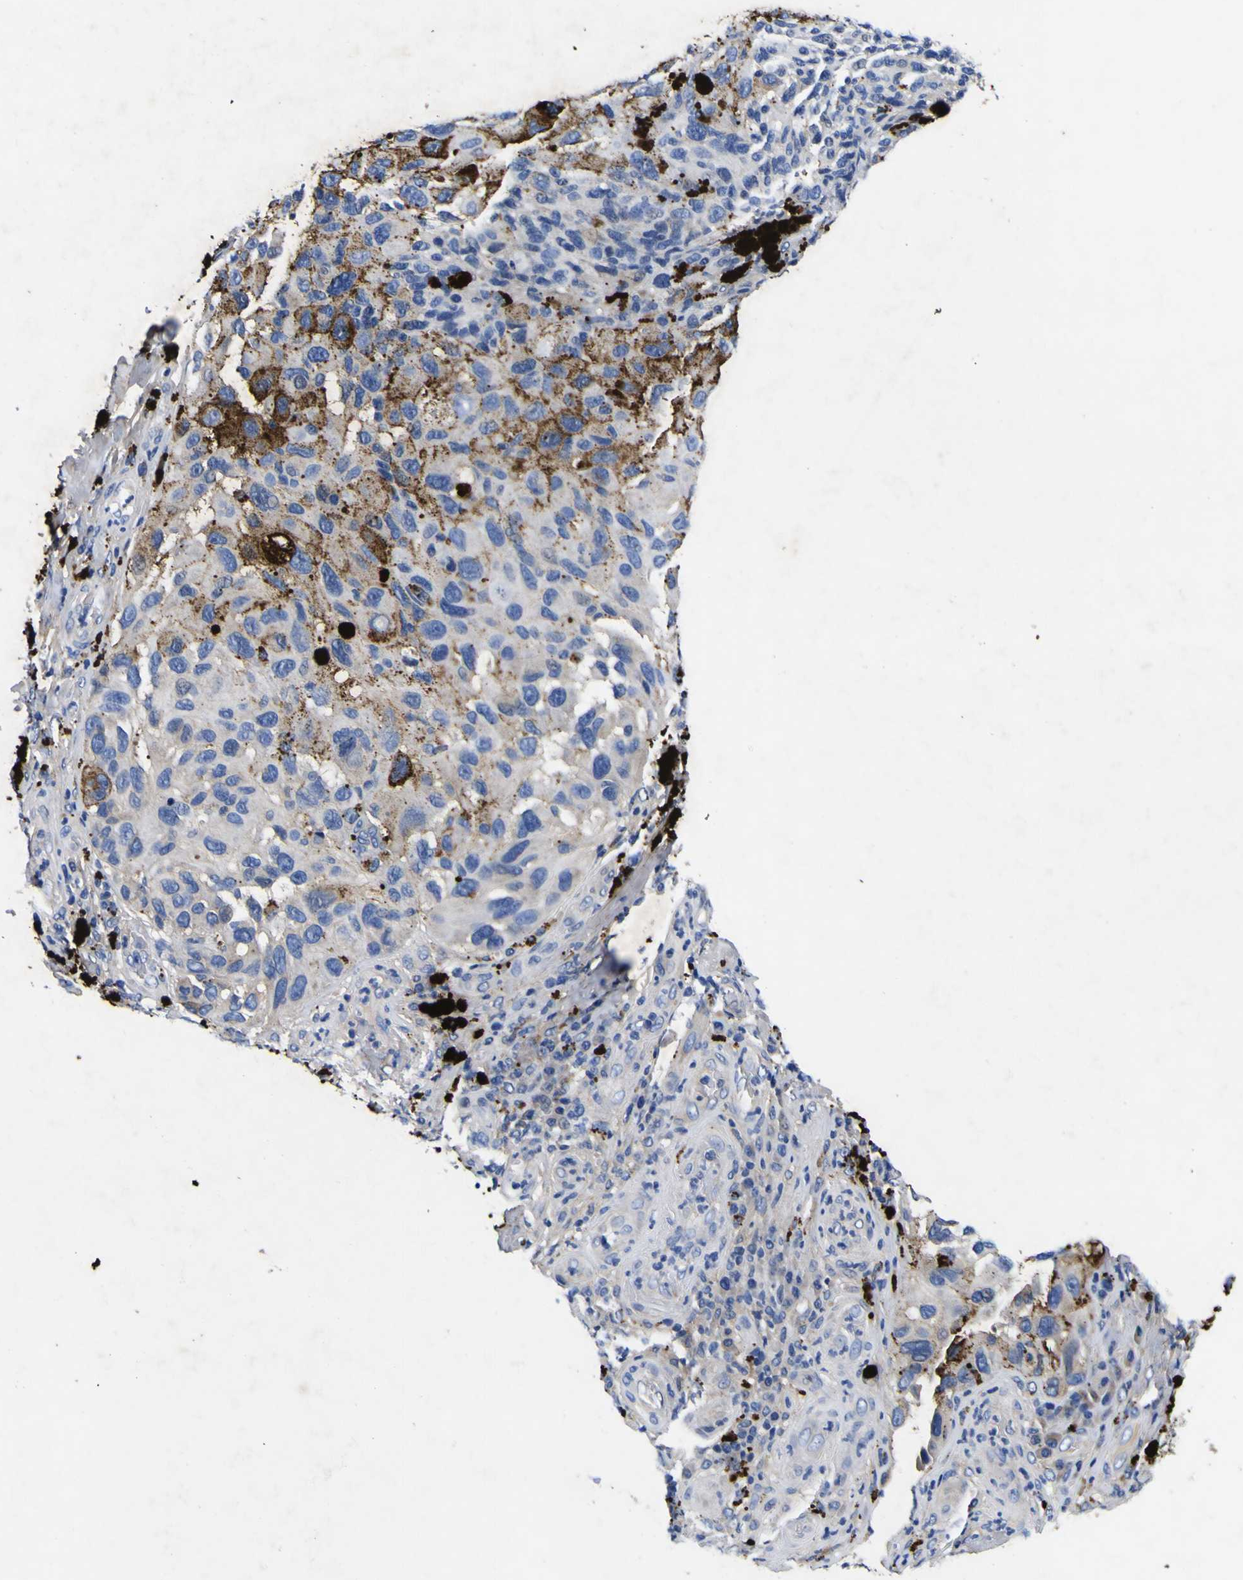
{"staining": {"intensity": "moderate", "quantity": "<25%", "location": "cytoplasmic/membranous"}, "tissue": "melanoma", "cell_type": "Tumor cells", "image_type": "cancer", "snomed": [{"axis": "morphology", "description": "Malignant melanoma, NOS"}, {"axis": "topography", "description": "Skin"}], "caption": "Protein expression analysis of melanoma reveals moderate cytoplasmic/membranous positivity in about <25% of tumor cells.", "gene": "VASN", "patient": {"sex": "female", "age": 73}}